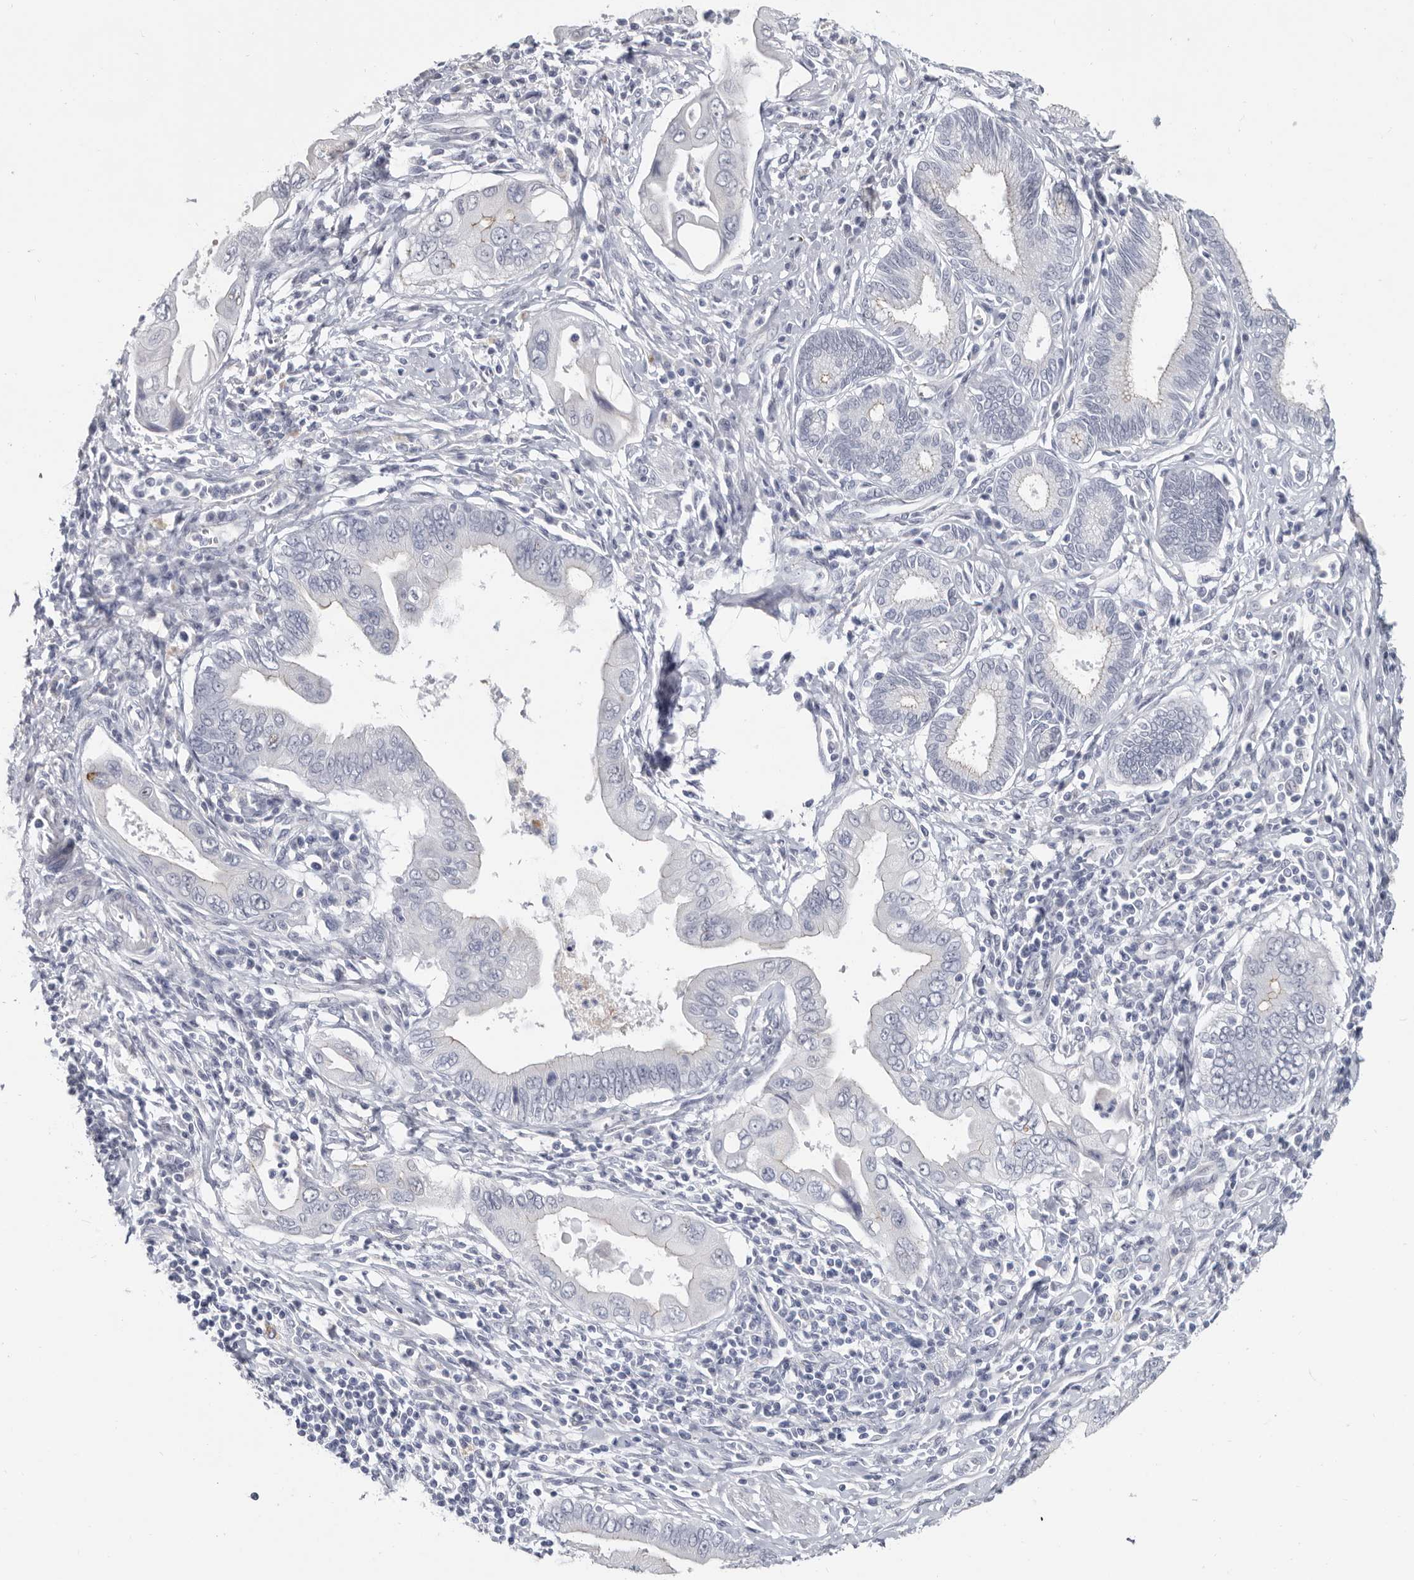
{"staining": {"intensity": "negative", "quantity": "none", "location": "none"}, "tissue": "pancreatic cancer", "cell_type": "Tumor cells", "image_type": "cancer", "snomed": [{"axis": "morphology", "description": "Adenocarcinoma, NOS"}, {"axis": "topography", "description": "Pancreas"}], "caption": "Pancreatic cancer stained for a protein using IHC reveals no staining tumor cells.", "gene": "WRAP73", "patient": {"sex": "male", "age": 78}}